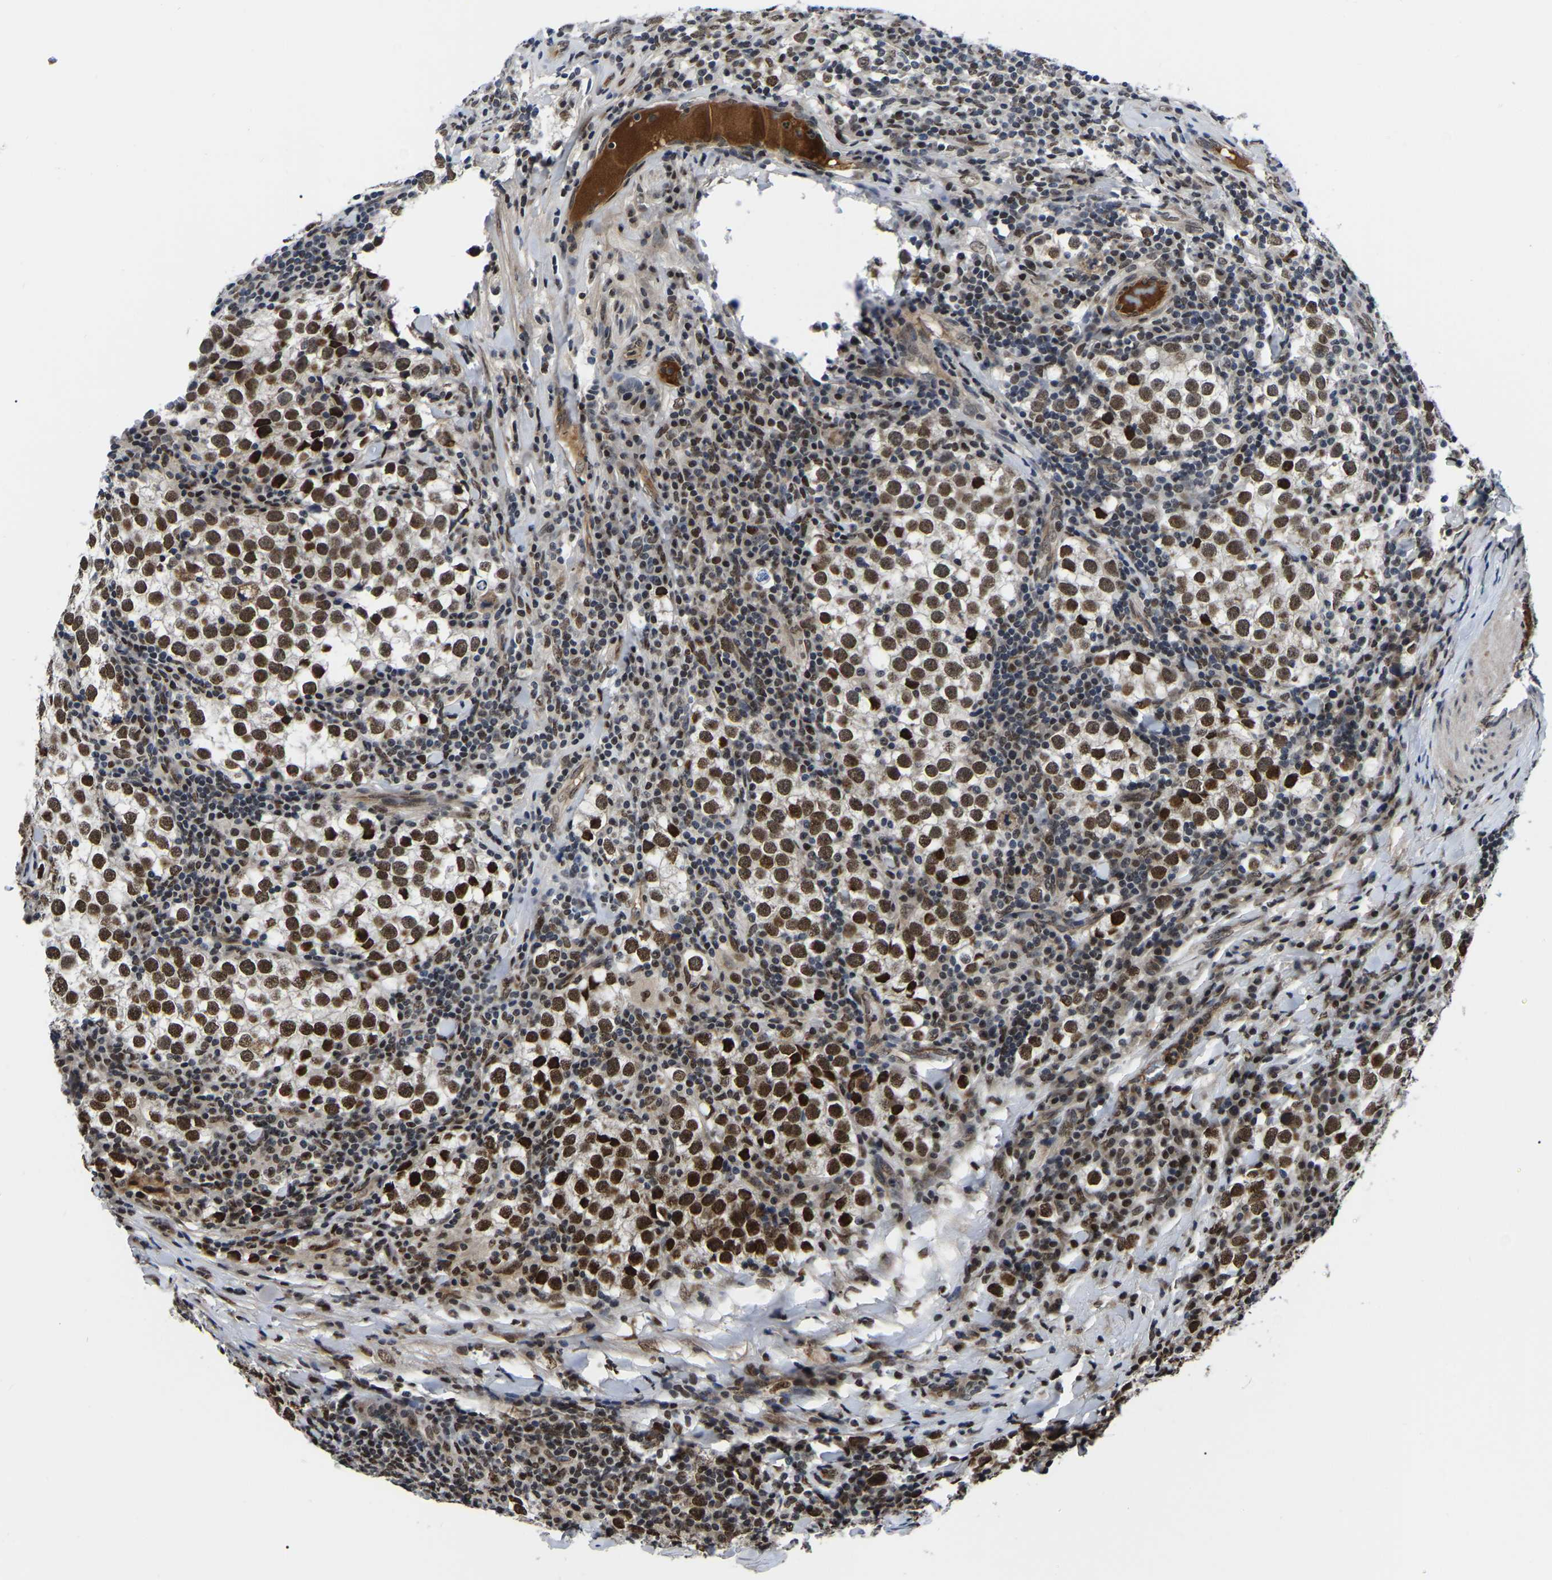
{"staining": {"intensity": "strong", "quantity": ">75%", "location": "nuclear"}, "tissue": "testis cancer", "cell_type": "Tumor cells", "image_type": "cancer", "snomed": [{"axis": "morphology", "description": "Seminoma, NOS"}, {"axis": "morphology", "description": "Carcinoma, Embryonal, NOS"}, {"axis": "topography", "description": "Testis"}], "caption": "Testis cancer (embryonal carcinoma) stained with immunohistochemistry (IHC) reveals strong nuclear expression in about >75% of tumor cells.", "gene": "TRIM35", "patient": {"sex": "male", "age": 36}}